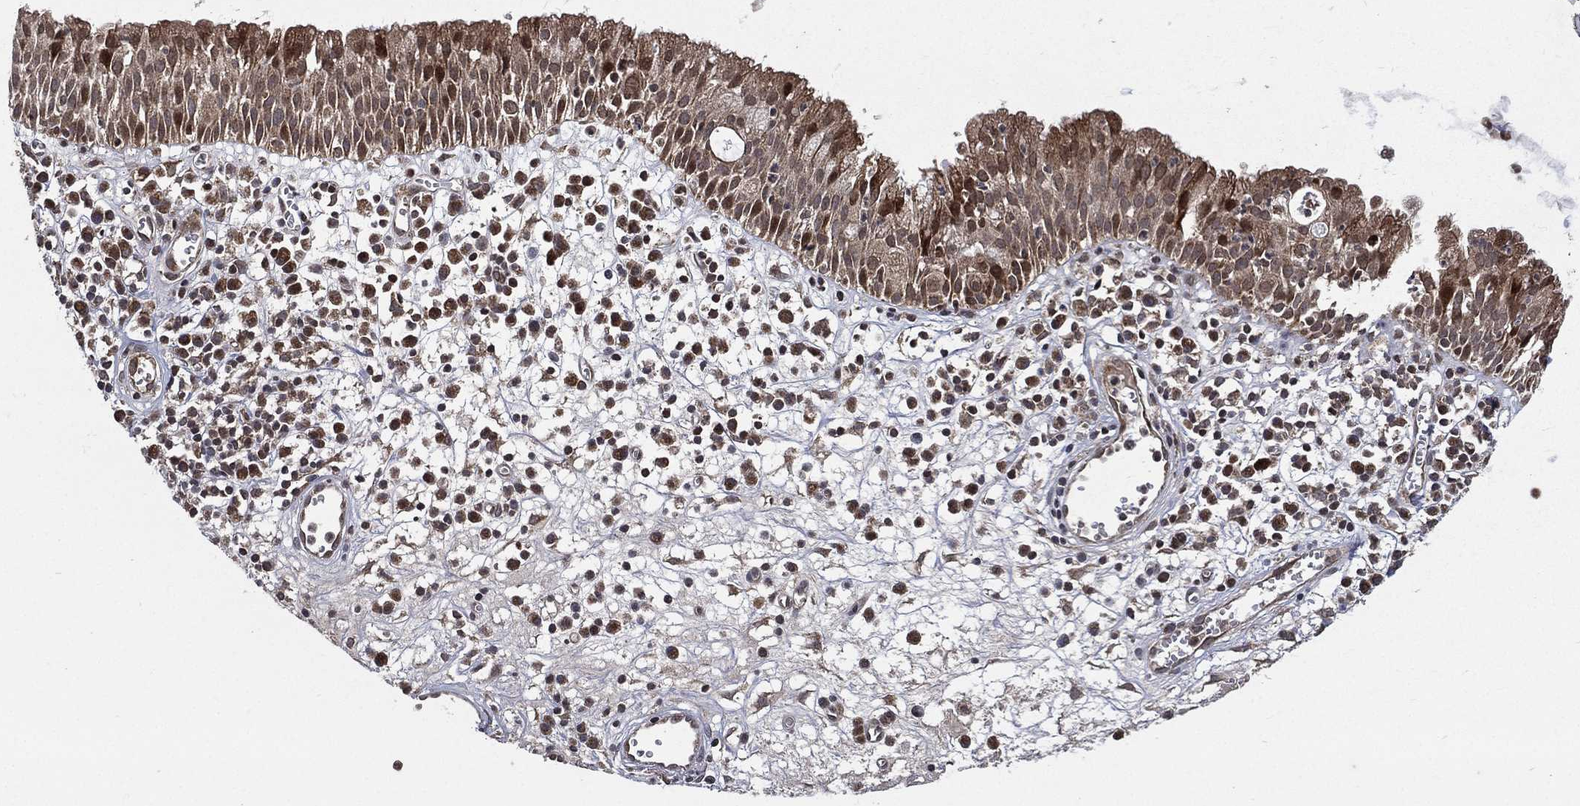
{"staining": {"intensity": "moderate", "quantity": "25%-75%", "location": "cytoplasmic/membranous,nuclear"}, "tissue": "nasopharynx", "cell_type": "Respiratory epithelial cells", "image_type": "normal", "snomed": [{"axis": "morphology", "description": "Normal tissue, NOS"}, {"axis": "topography", "description": "Nasopharynx"}], "caption": "High-power microscopy captured an IHC histopathology image of normal nasopharynx, revealing moderate cytoplasmic/membranous,nuclear staining in about 25%-75% of respiratory epithelial cells.", "gene": "RAB11FIP4", "patient": {"sex": "female", "age": 77}}